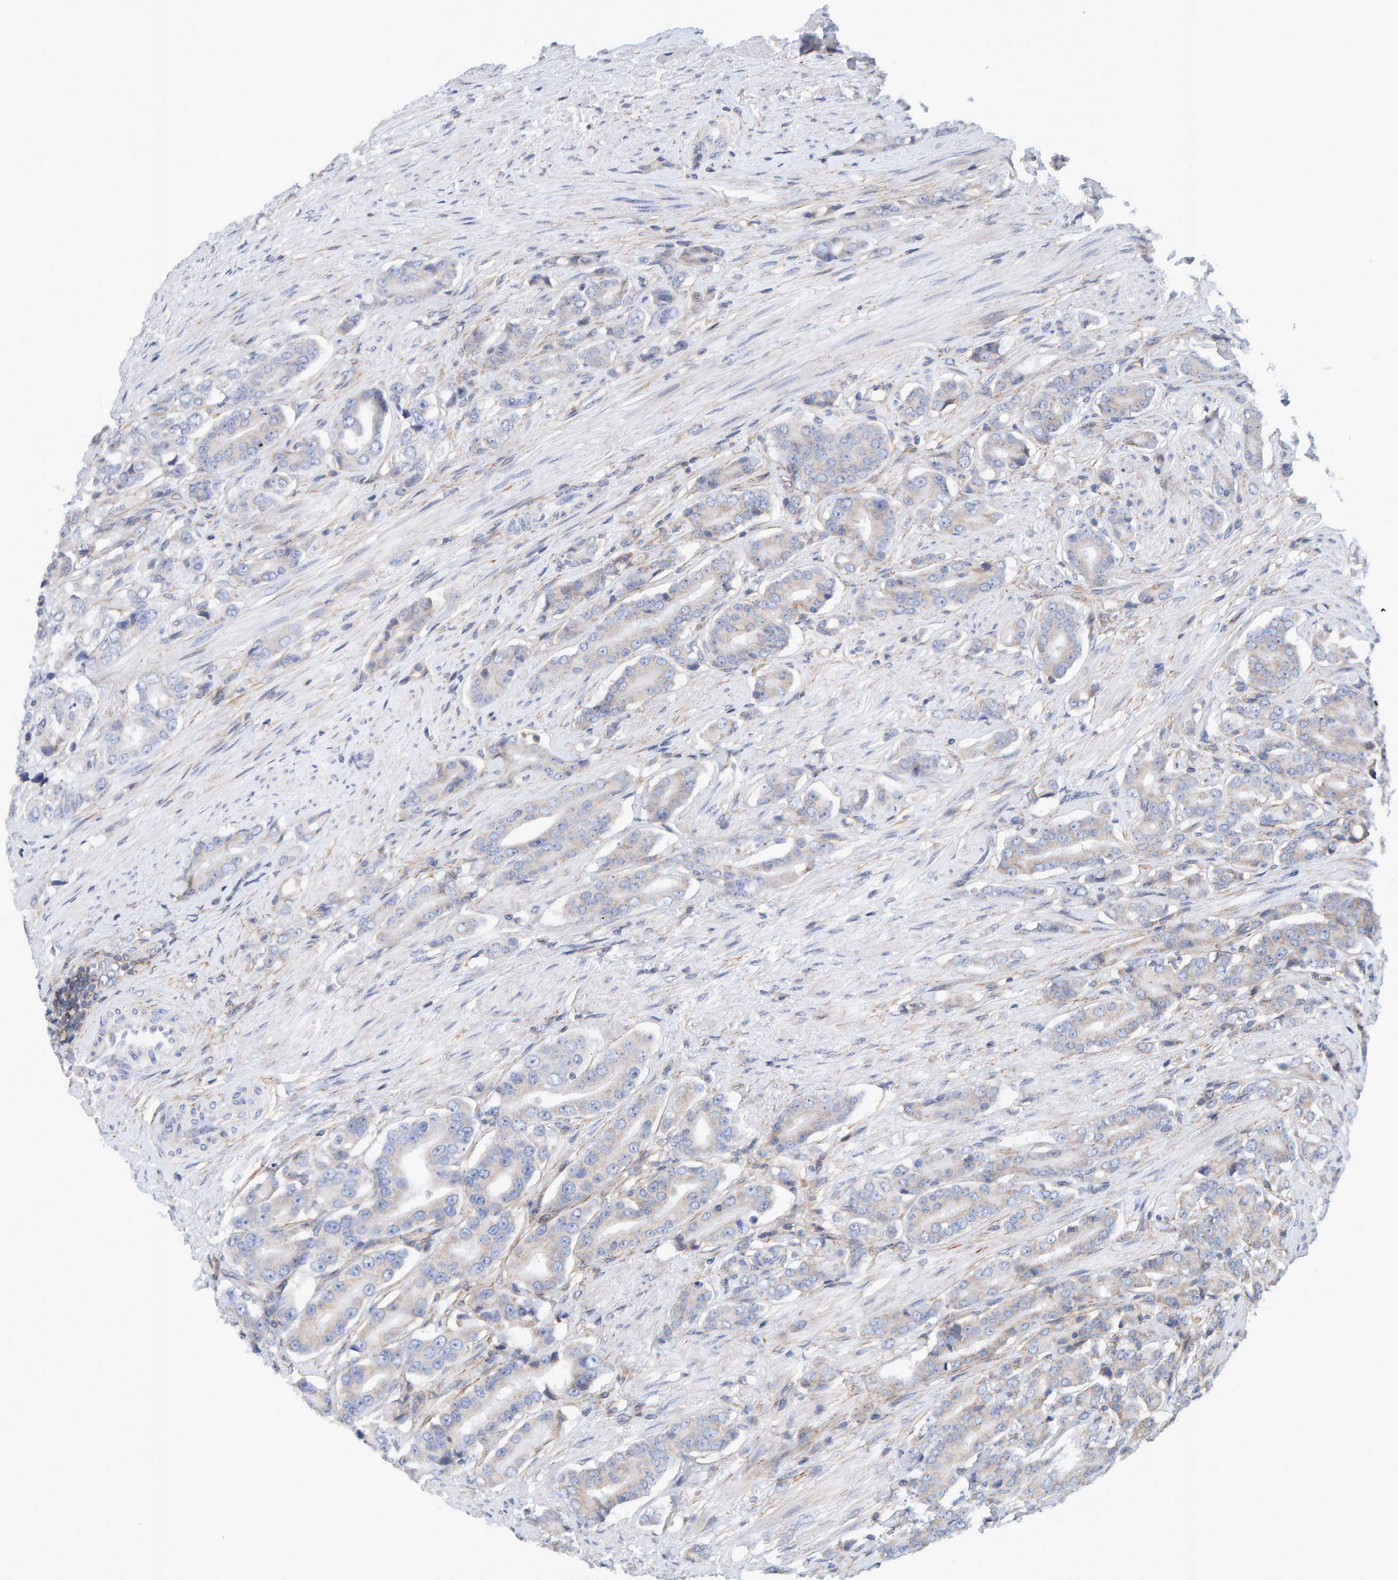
{"staining": {"intensity": "negative", "quantity": "none", "location": "none"}, "tissue": "prostate cancer", "cell_type": "Tumor cells", "image_type": "cancer", "snomed": [{"axis": "morphology", "description": "Adenocarcinoma, High grade"}, {"axis": "topography", "description": "Prostate"}], "caption": "Tumor cells are negative for brown protein staining in prostate cancer.", "gene": "RGP1", "patient": {"sex": "male", "age": 71}}